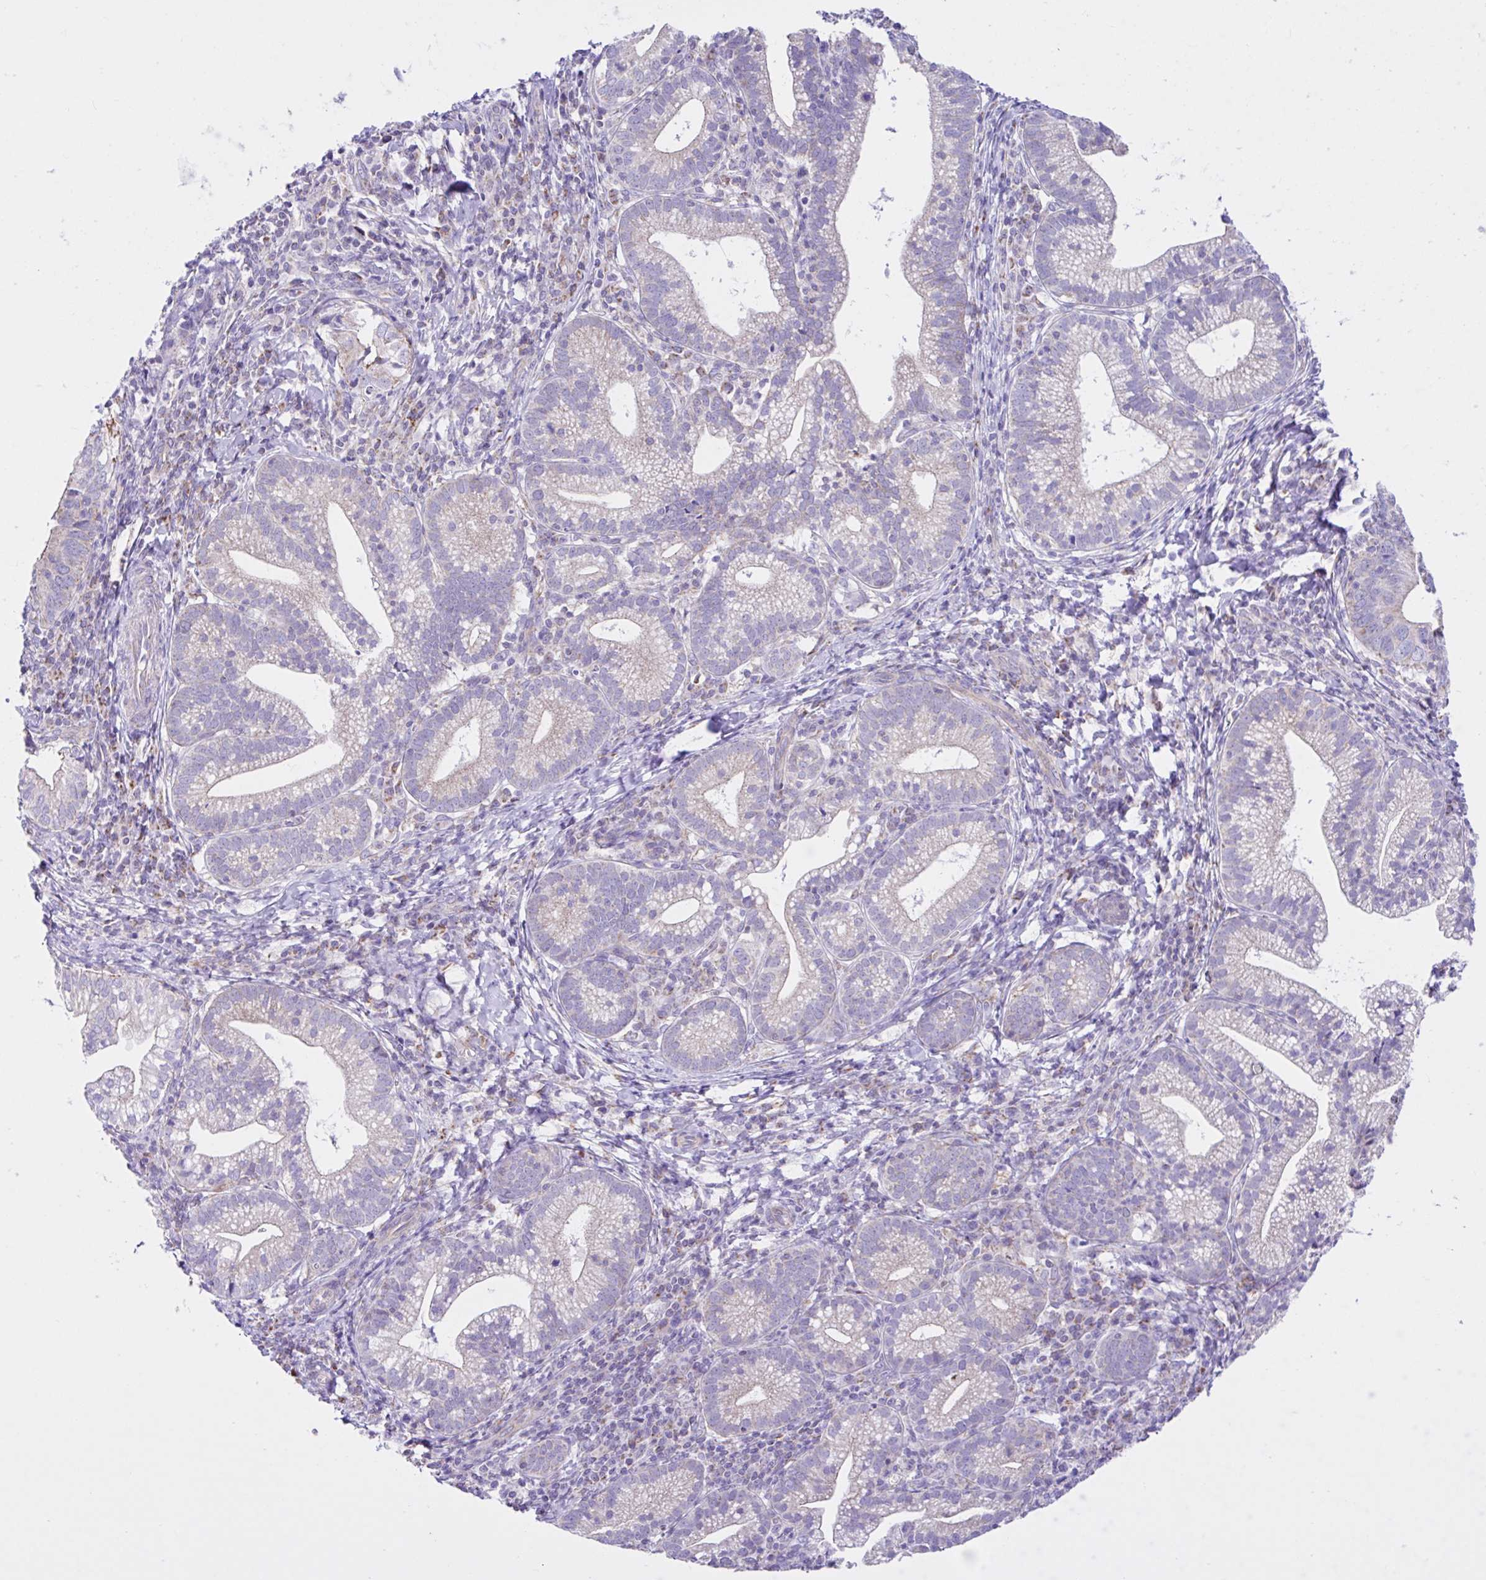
{"staining": {"intensity": "weak", "quantity": "<25%", "location": "cytoplasmic/membranous"}, "tissue": "cervical cancer", "cell_type": "Tumor cells", "image_type": "cancer", "snomed": [{"axis": "morphology", "description": "Normal tissue, NOS"}, {"axis": "morphology", "description": "Adenocarcinoma, NOS"}, {"axis": "topography", "description": "Cervix"}], "caption": "Adenocarcinoma (cervical) stained for a protein using IHC displays no staining tumor cells.", "gene": "NDUFS2", "patient": {"sex": "female", "age": 44}}